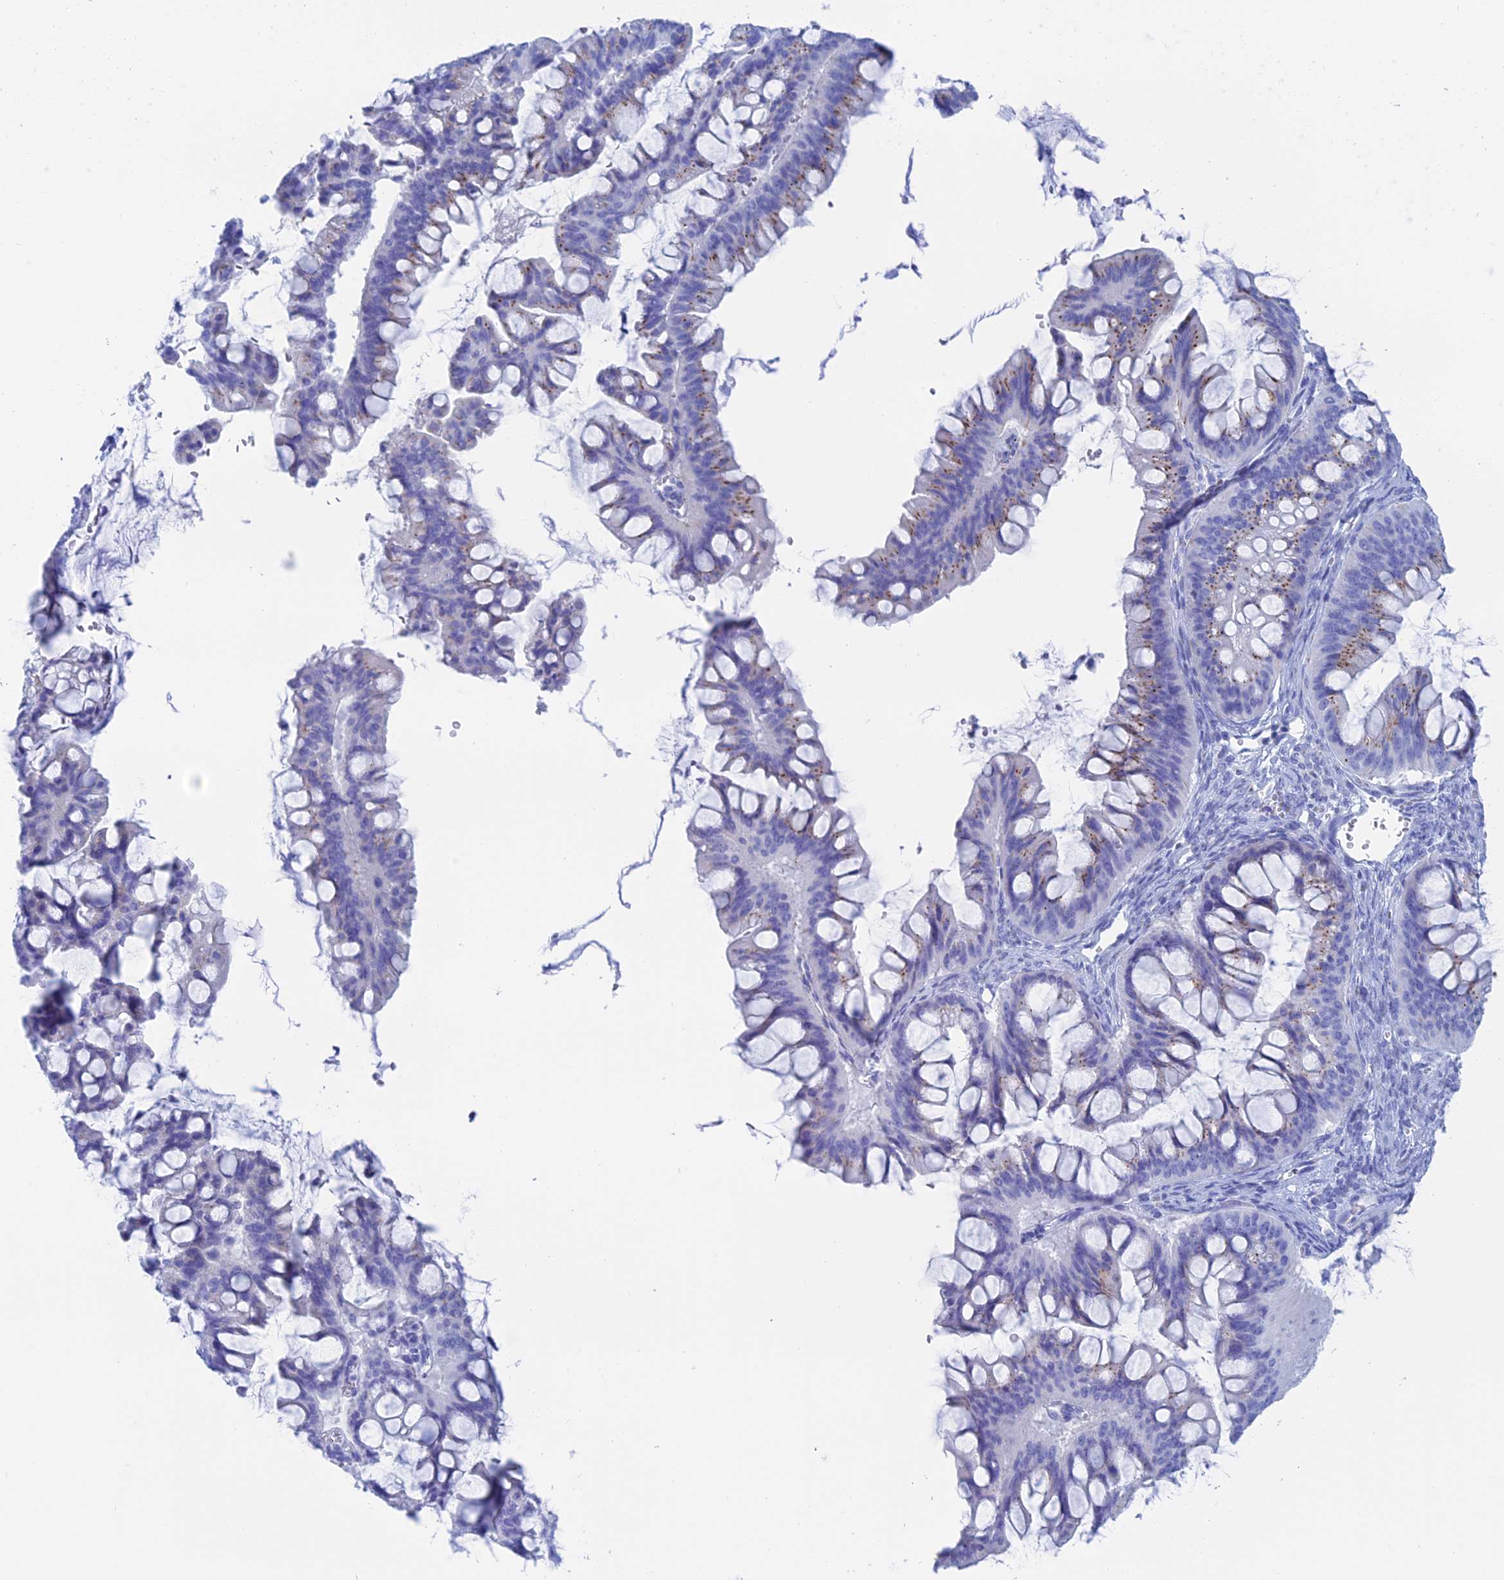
{"staining": {"intensity": "moderate", "quantity": "25%-75%", "location": "cytoplasmic/membranous"}, "tissue": "ovarian cancer", "cell_type": "Tumor cells", "image_type": "cancer", "snomed": [{"axis": "morphology", "description": "Cystadenocarcinoma, mucinous, NOS"}, {"axis": "topography", "description": "Ovary"}], "caption": "A brown stain shows moderate cytoplasmic/membranous staining of a protein in mucinous cystadenocarcinoma (ovarian) tumor cells. The protein of interest is shown in brown color, while the nuclei are stained blue.", "gene": "ERICH4", "patient": {"sex": "female", "age": 73}}